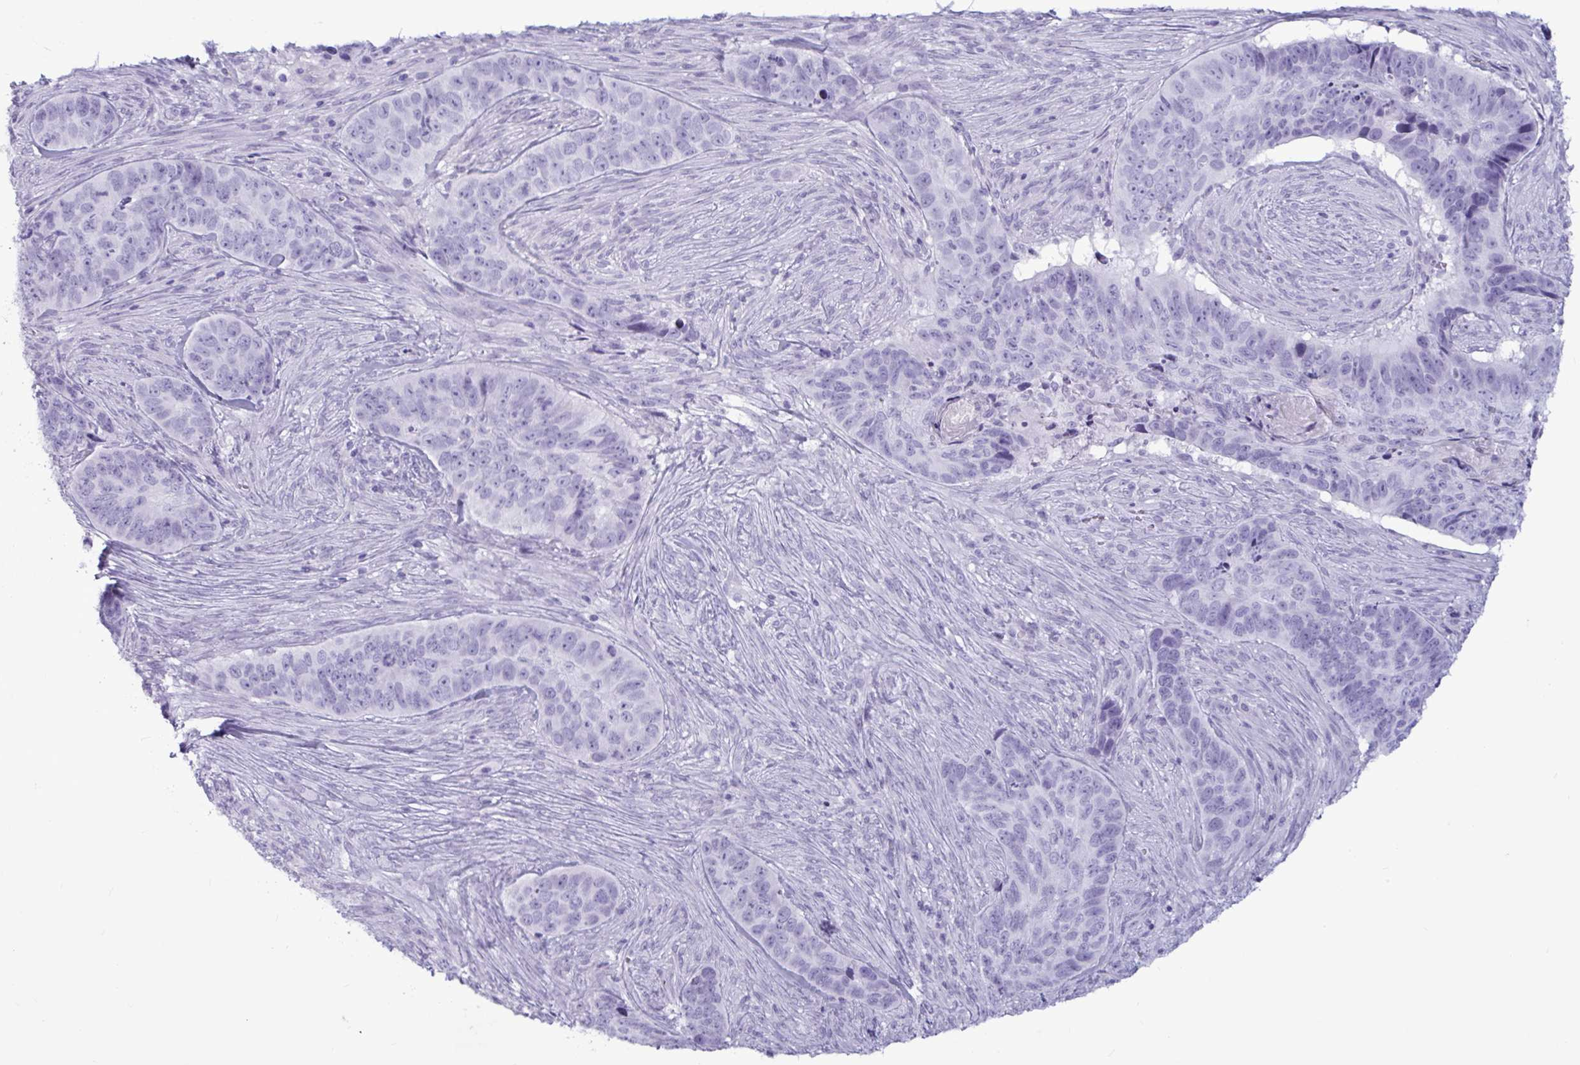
{"staining": {"intensity": "negative", "quantity": "none", "location": "none"}, "tissue": "skin cancer", "cell_type": "Tumor cells", "image_type": "cancer", "snomed": [{"axis": "morphology", "description": "Basal cell carcinoma"}, {"axis": "topography", "description": "Skin"}], "caption": "Basal cell carcinoma (skin) was stained to show a protein in brown. There is no significant staining in tumor cells. Nuclei are stained in blue.", "gene": "BBS10", "patient": {"sex": "female", "age": 82}}